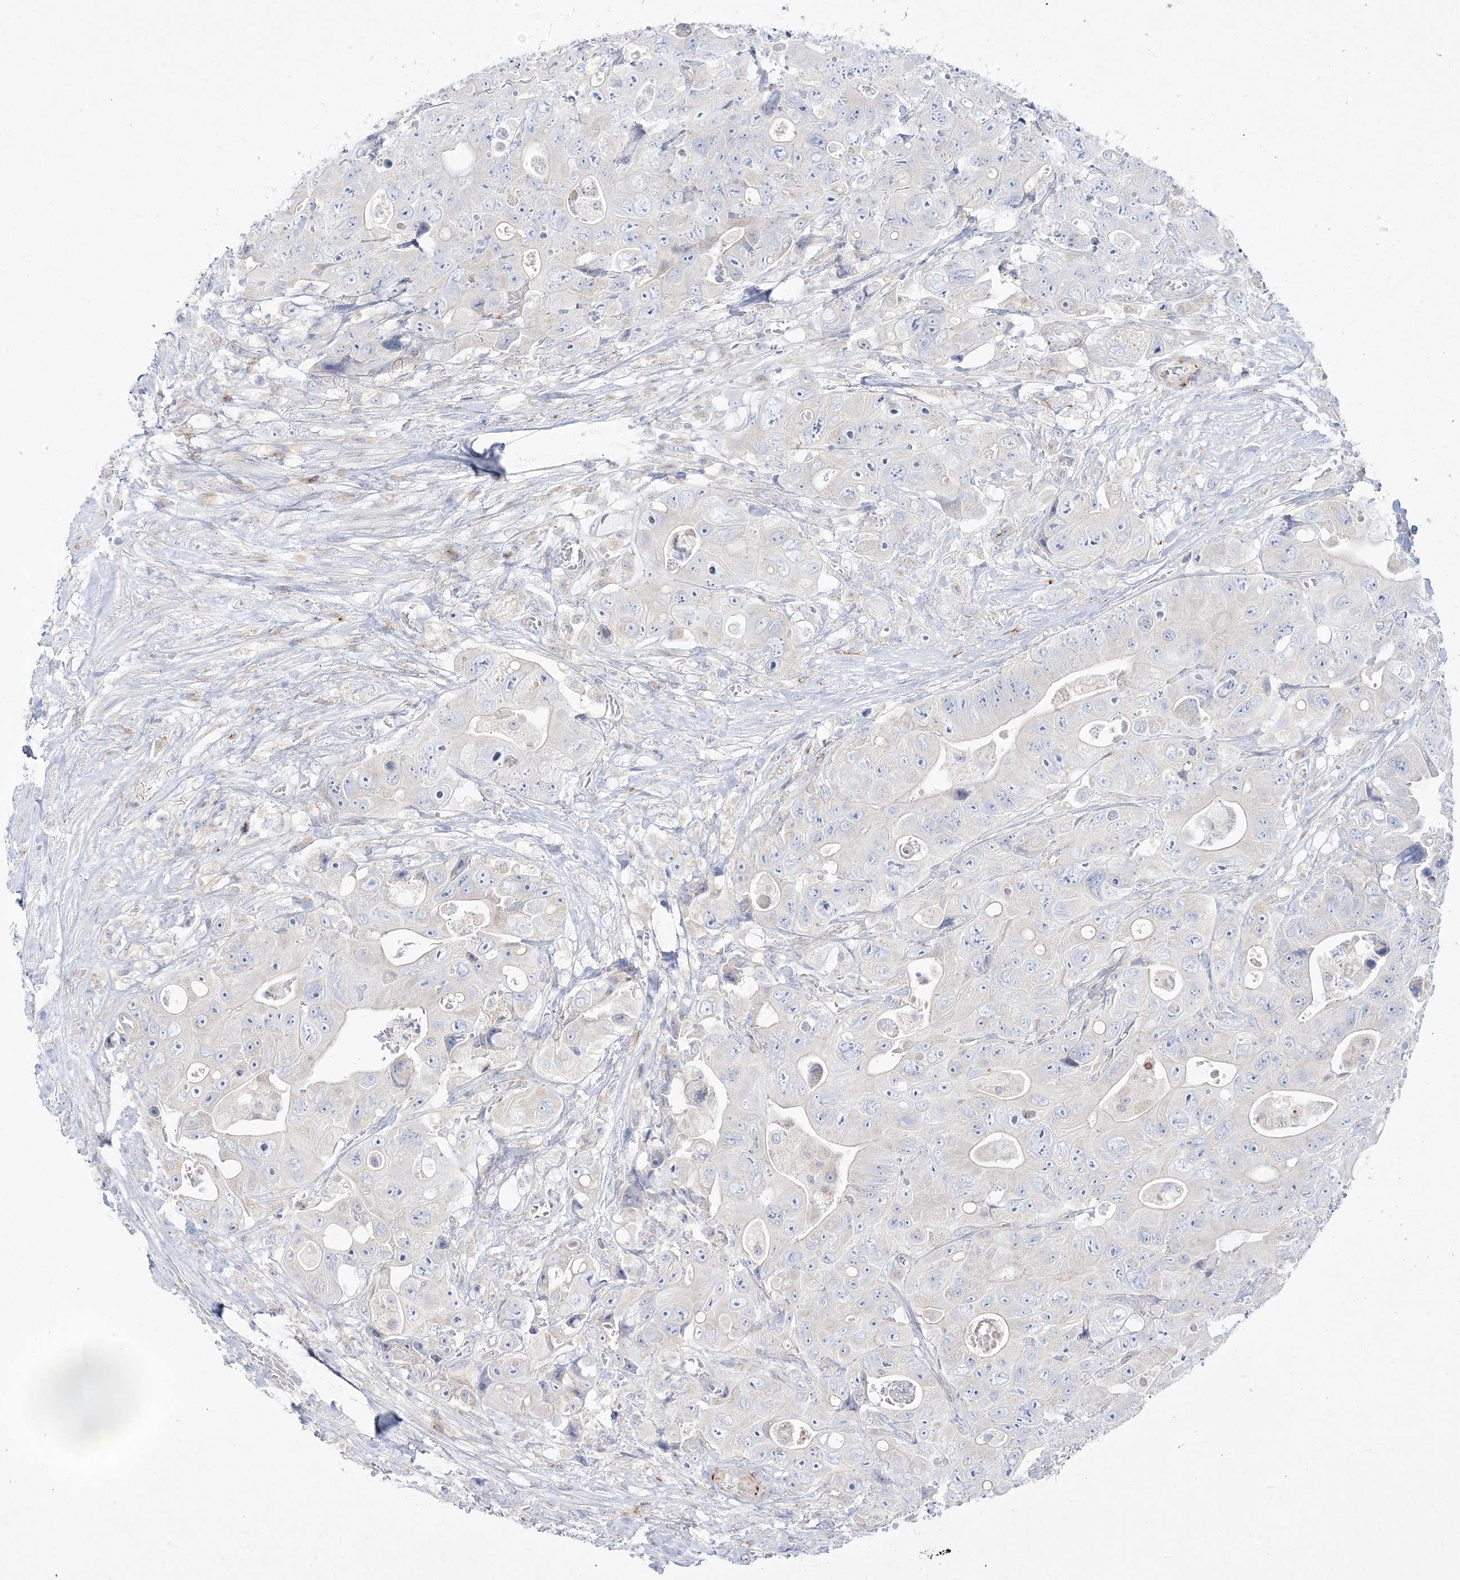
{"staining": {"intensity": "negative", "quantity": "none", "location": "none"}, "tissue": "colorectal cancer", "cell_type": "Tumor cells", "image_type": "cancer", "snomed": [{"axis": "morphology", "description": "Adenocarcinoma, NOS"}, {"axis": "topography", "description": "Colon"}], "caption": "Immunohistochemical staining of adenocarcinoma (colorectal) reveals no significant positivity in tumor cells. Brightfield microscopy of immunohistochemistry stained with DAB (3,3'-diaminobenzidine) (brown) and hematoxylin (blue), captured at high magnification.", "gene": "GPAT2", "patient": {"sex": "female", "age": 46}}